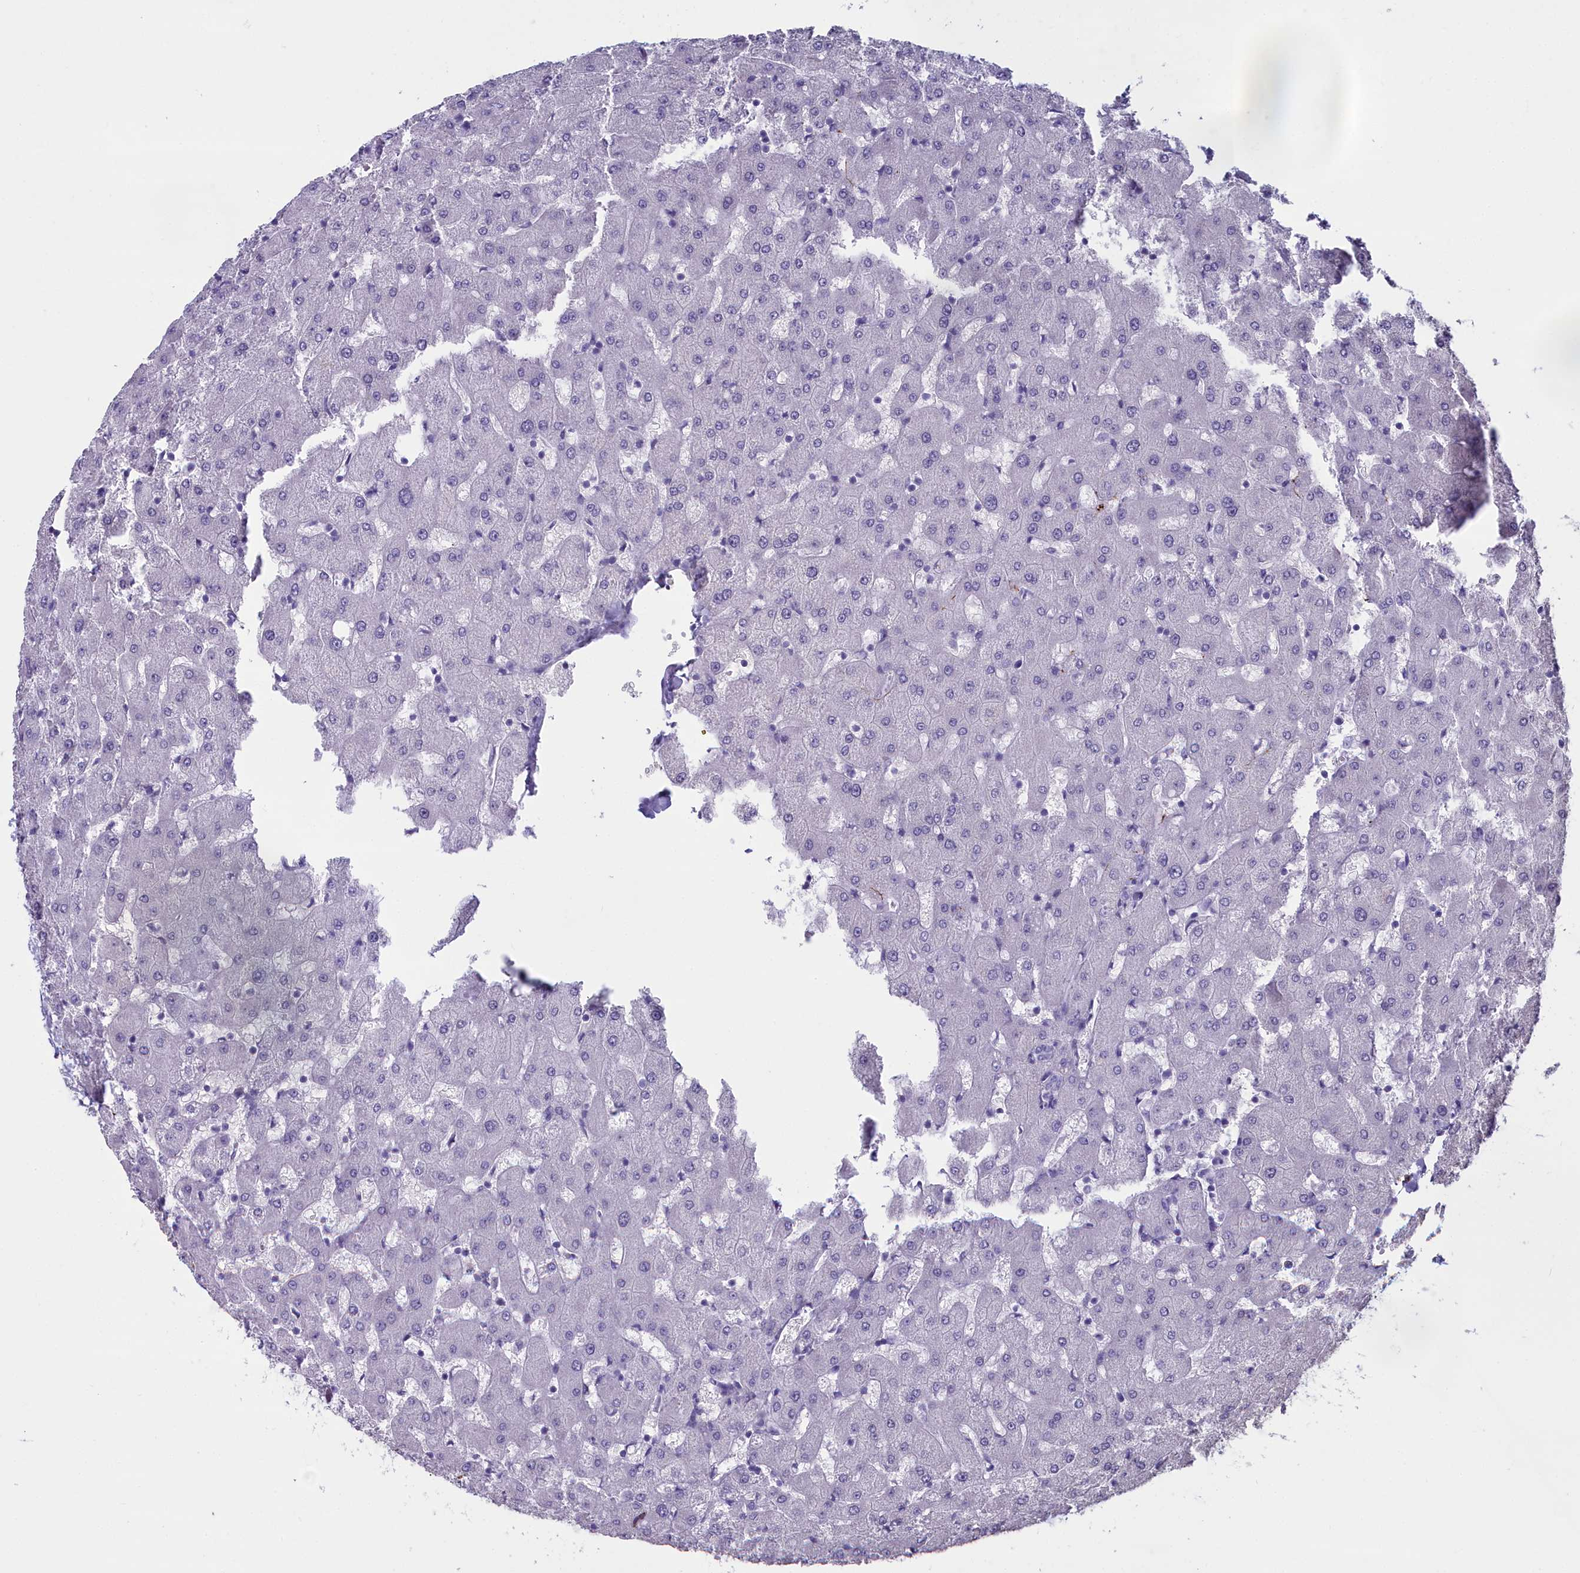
{"staining": {"intensity": "negative", "quantity": "none", "location": "none"}, "tissue": "liver", "cell_type": "Cholangiocytes", "image_type": "normal", "snomed": [{"axis": "morphology", "description": "Normal tissue, NOS"}, {"axis": "topography", "description": "Liver"}], "caption": "Normal liver was stained to show a protein in brown. There is no significant staining in cholangiocytes. The staining was performed using DAB (3,3'-diaminobenzidine) to visualize the protein expression in brown, while the nuclei were stained in blue with hematoxylin (Magnification: 20x).", "gene": "MAP6", "patient": {"sex": "female", "age": 63}}